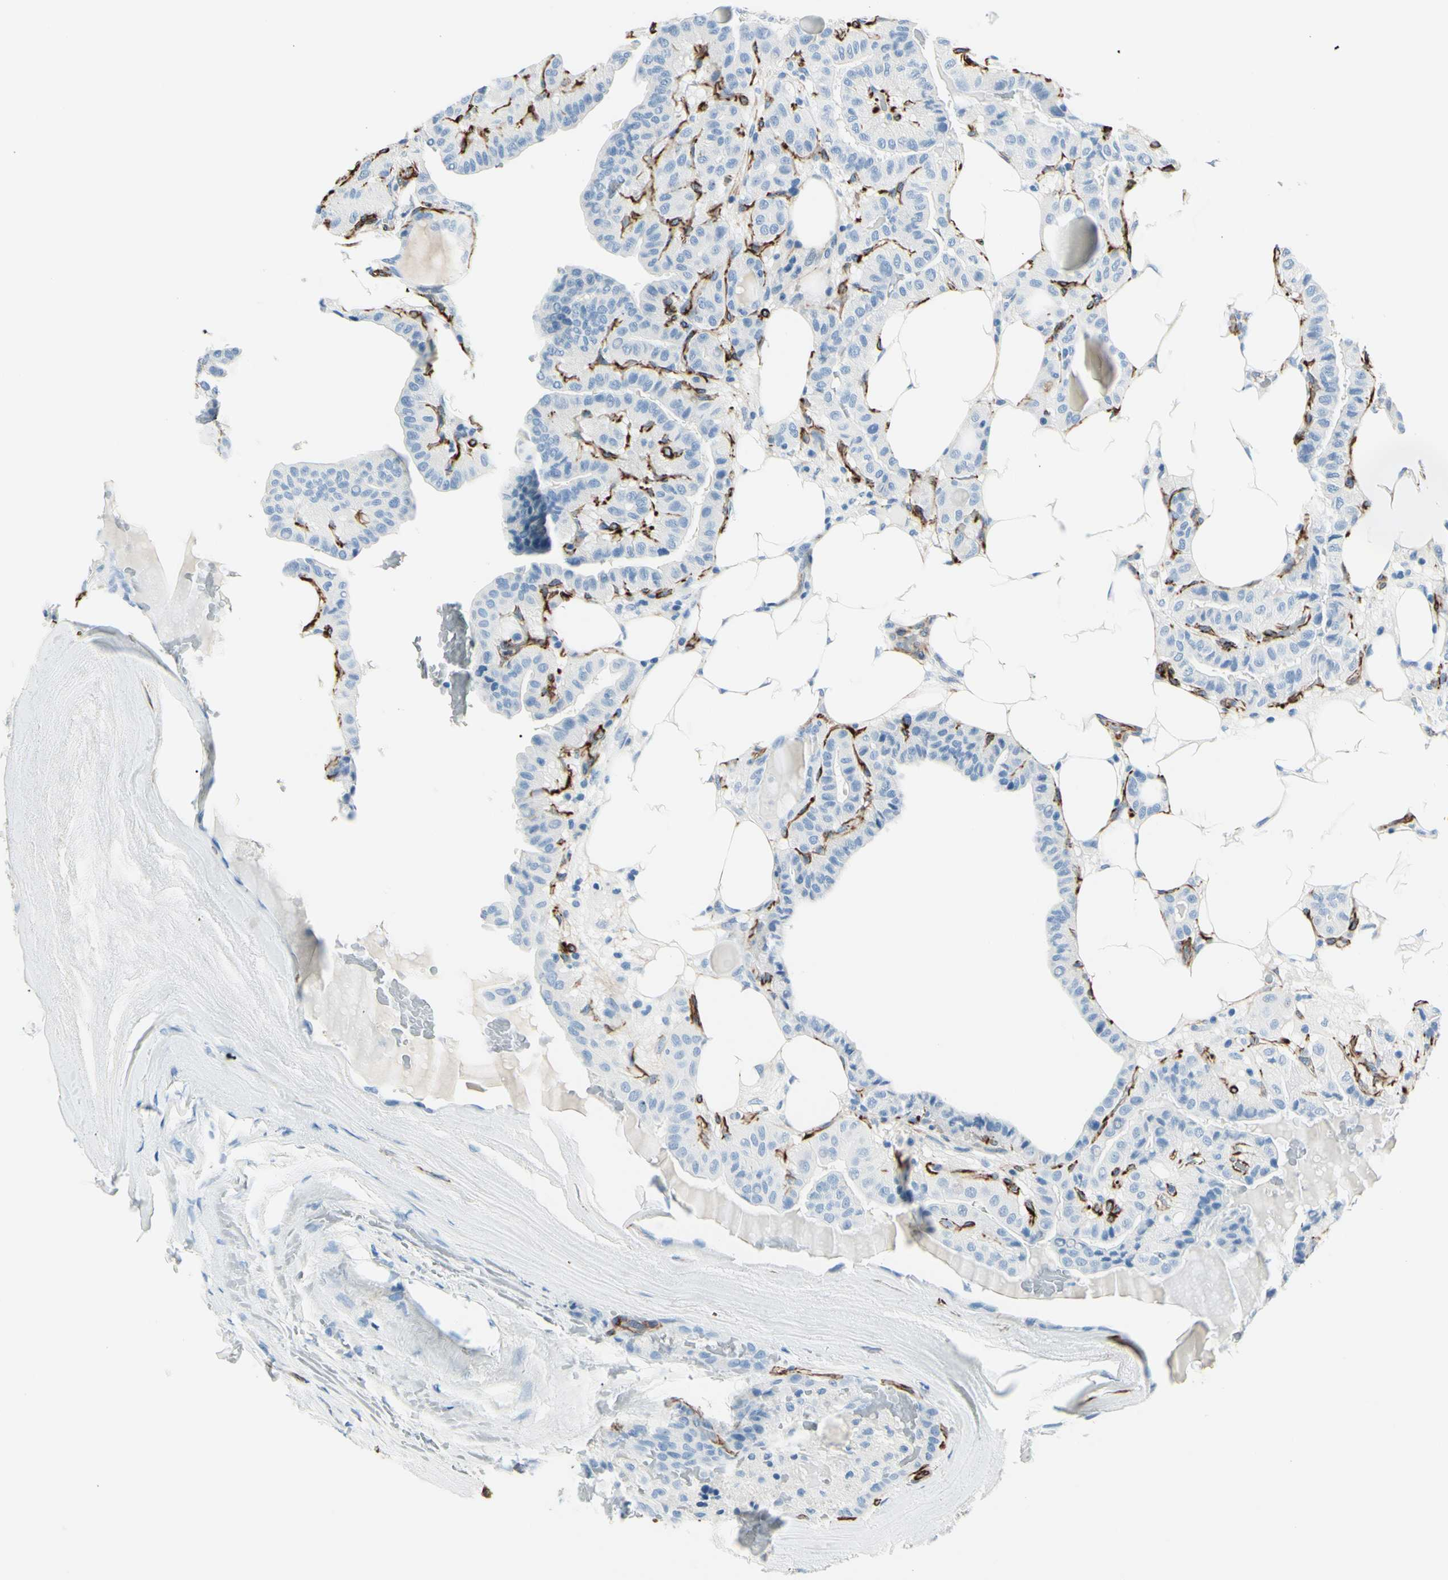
{"staining": {"intensity": "negative", "quantity": "none", "location": "none"}, "tissue": "thyroid cancer", "cell_type": "Tumor cells", "image_type": "cancer", "snomed": [{"axis": "morphology", "description": "Papillary adenocarcinoma, NOS"}, {"axis": "topography", "description": "Thyroid gland"}], "caption": "Thyroid cancer stained for a protein using immunohistochemistry (IHC) exhibits no positivity tumor cells.", "gene": "PTH2R", "patient": {"sex": "male", "age": 77}}